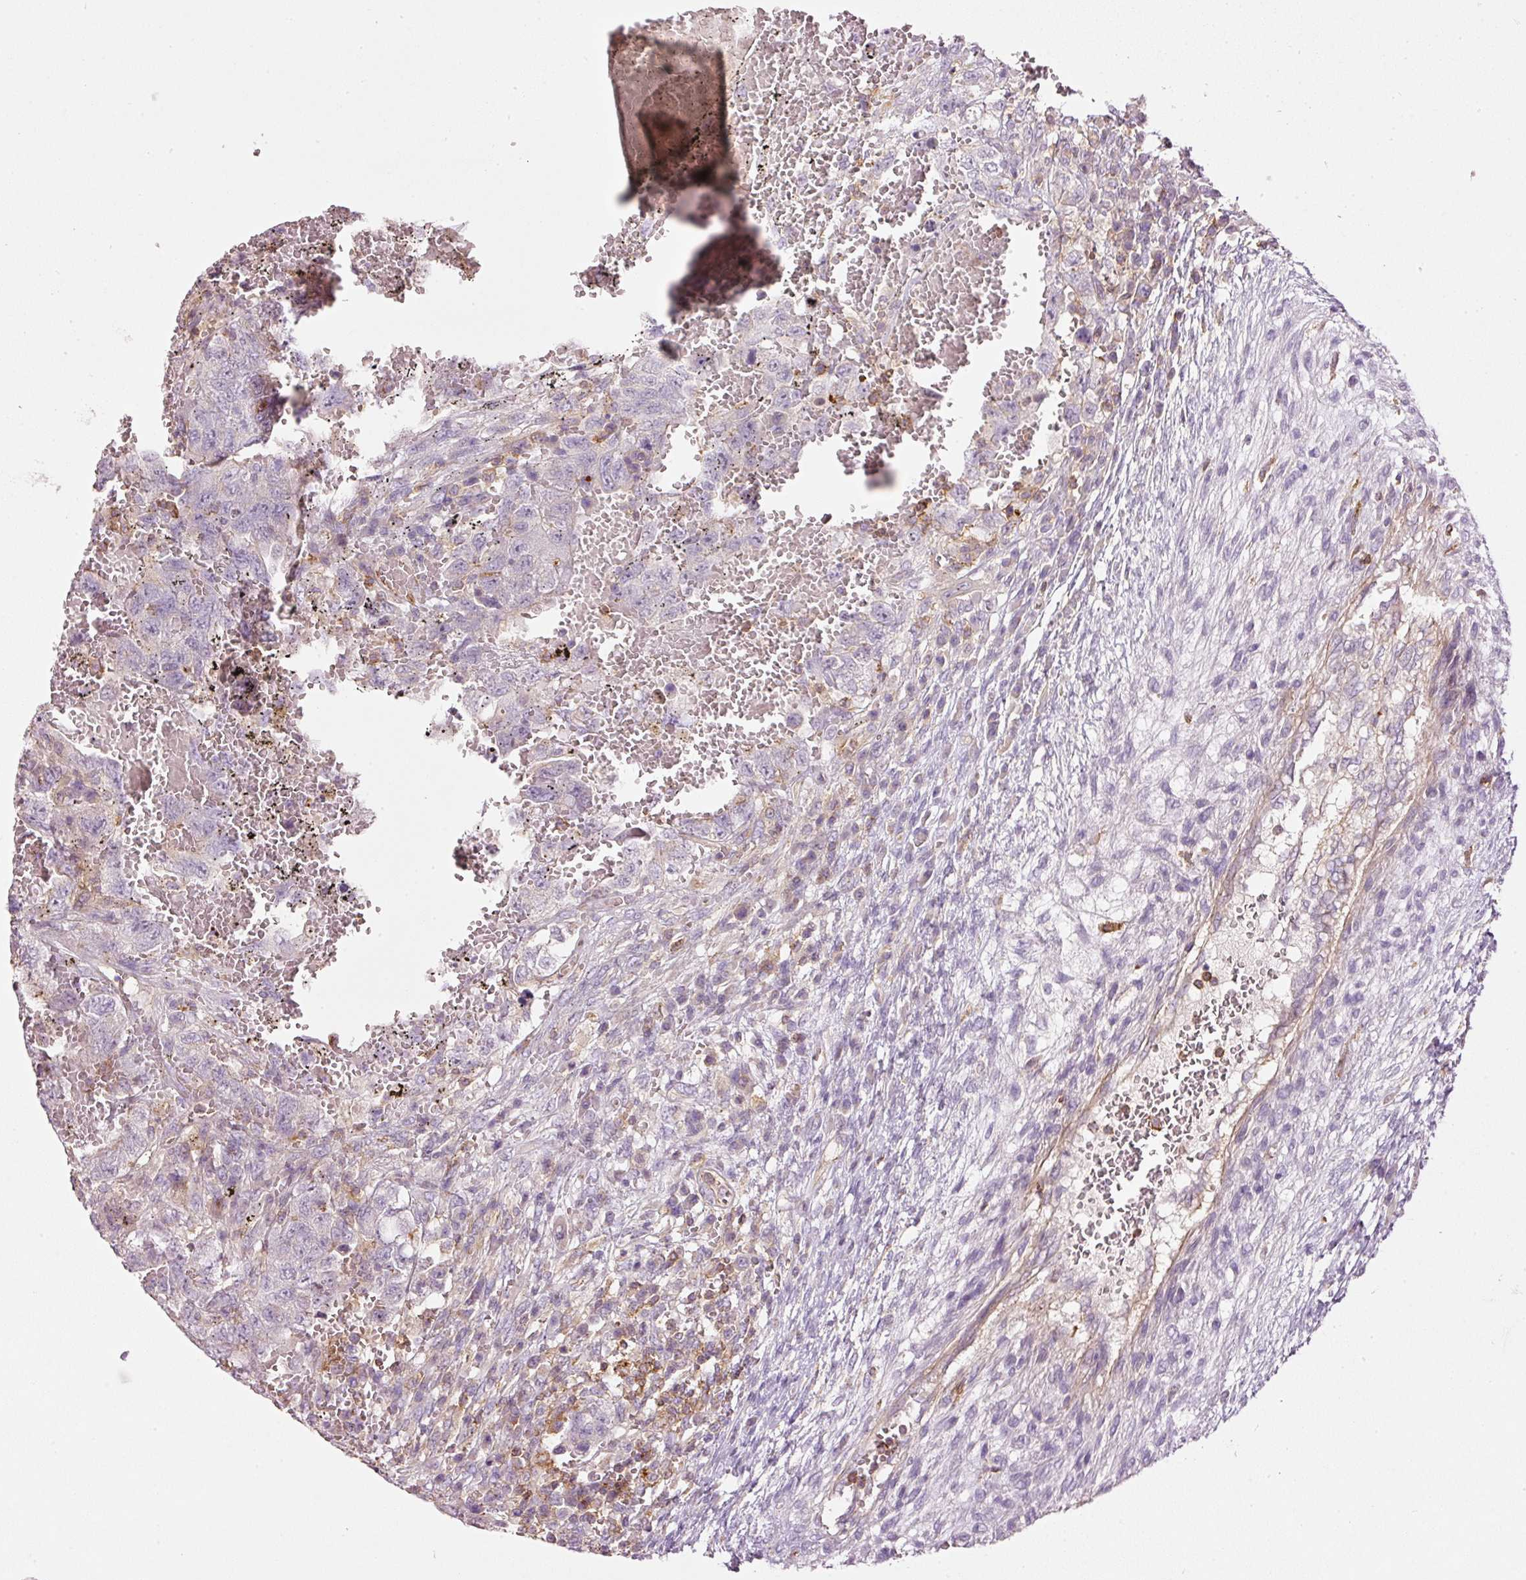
{"staining": {"intensity": "negative", "quantity": "none", "location": "none"}, "tissue": "testis cancer", "cell_type": "Tumor cells", "image_type": "cancer", "snomed": [{"axis": "morphology", "description": "Carcinoma, Embryonal, NOS"}, {"axis": "topography", "description": "Testis"}], "caption": "IHC of testis embryonal carcinoma reveals no staining in tumor cells.", "gene": "SIPA1", "patient": {"sex": "male", "age": 26}}